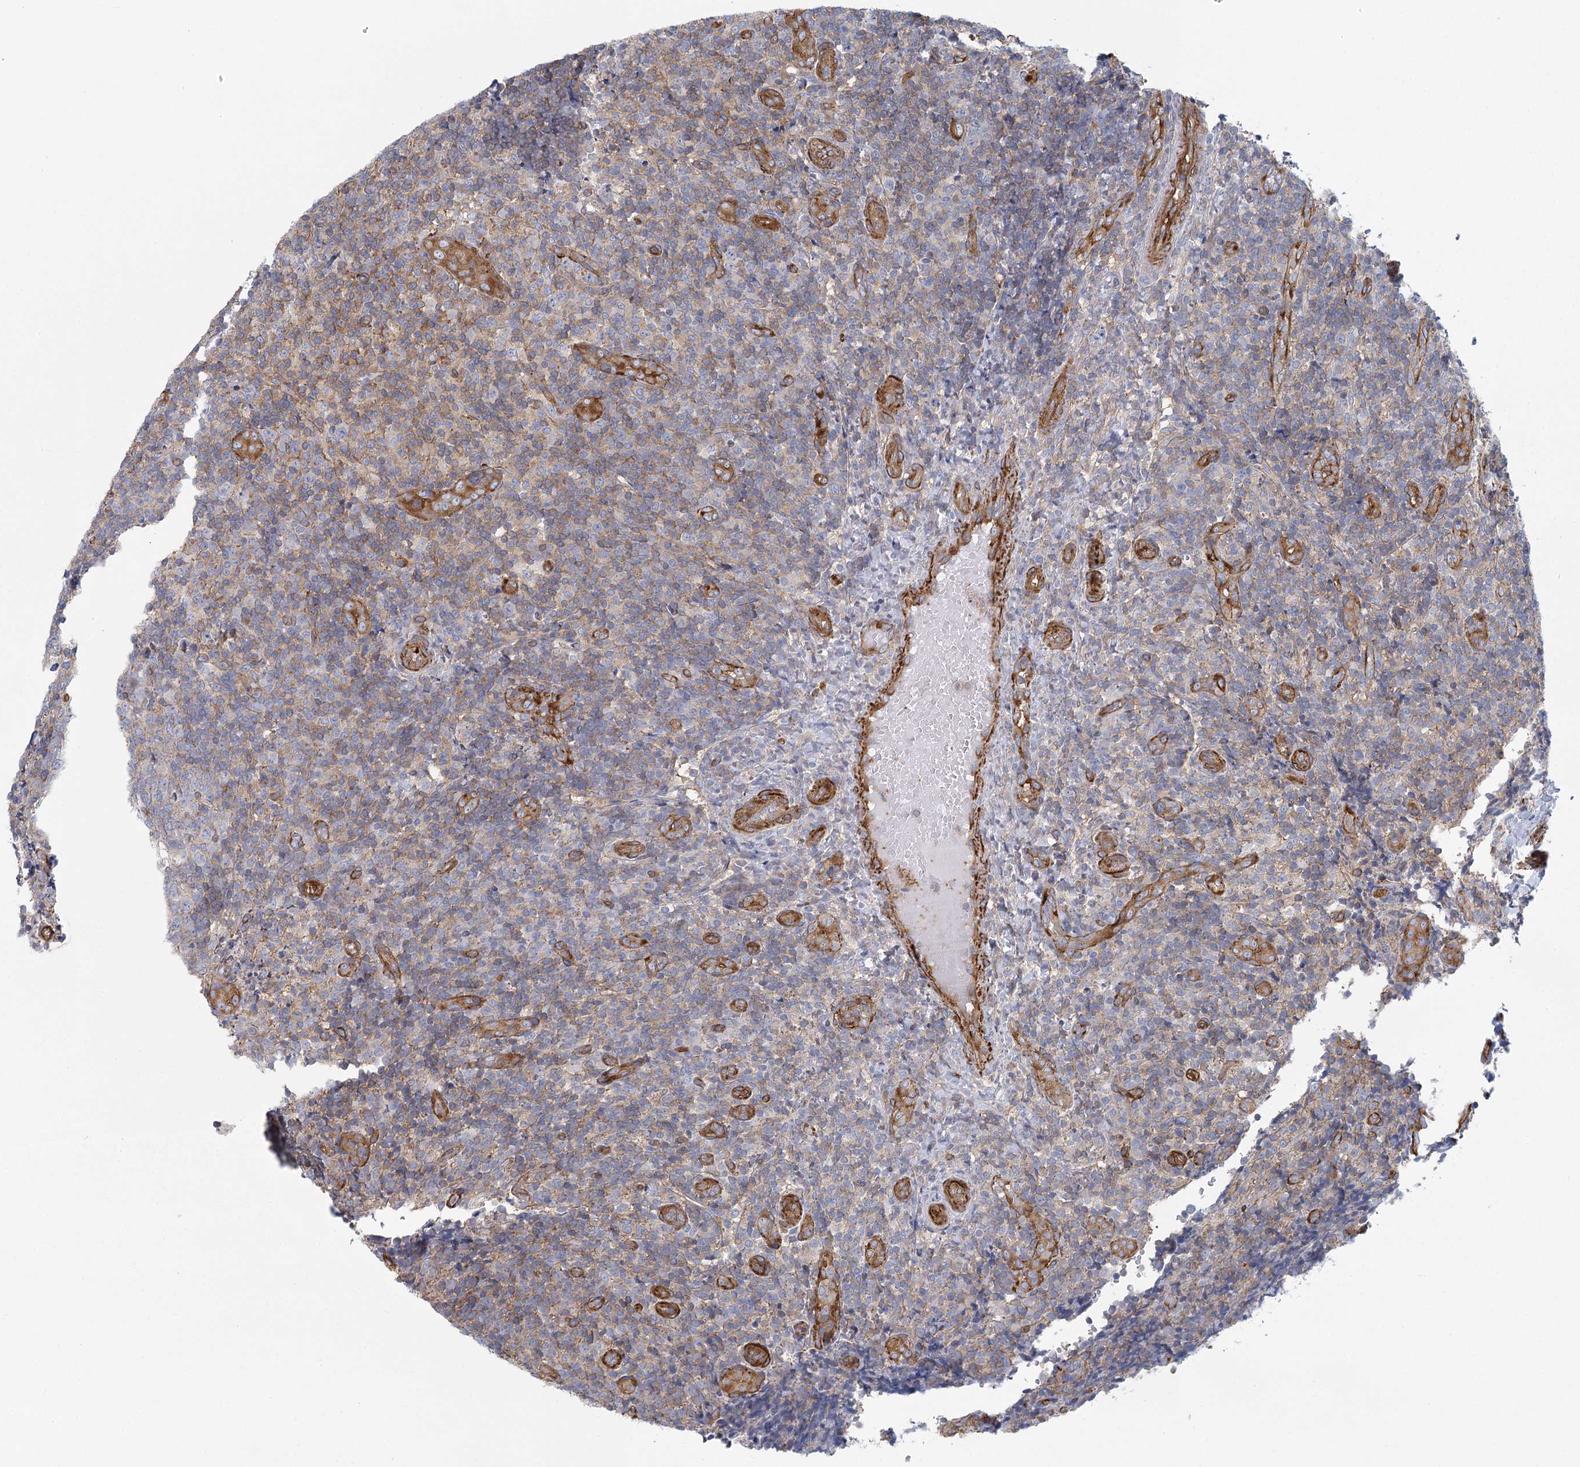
{"staining": {"intensity": "weak", "quantity": "<25%", "location": "cytoplasmic/membranous"}, "tissue": "tonsil", "cell_type": "Germinal center cells", "image_type": "normal", "snomed": [{"axis": "morphology", "description": "Normal tissue, NOS"}, {"axis": "topography", "description": "Tonsil"}], "caption": "This is a image of IHC staining of unremarkable tonsil, which shows no staining in germinal center cells. (DAB (3,3'-diaminobenzidine) immunohistochemistry visualized using brightfield microscopy, high magnification).", "gene": "IFT46", "patient": {"sex": "female", "age": 19}}